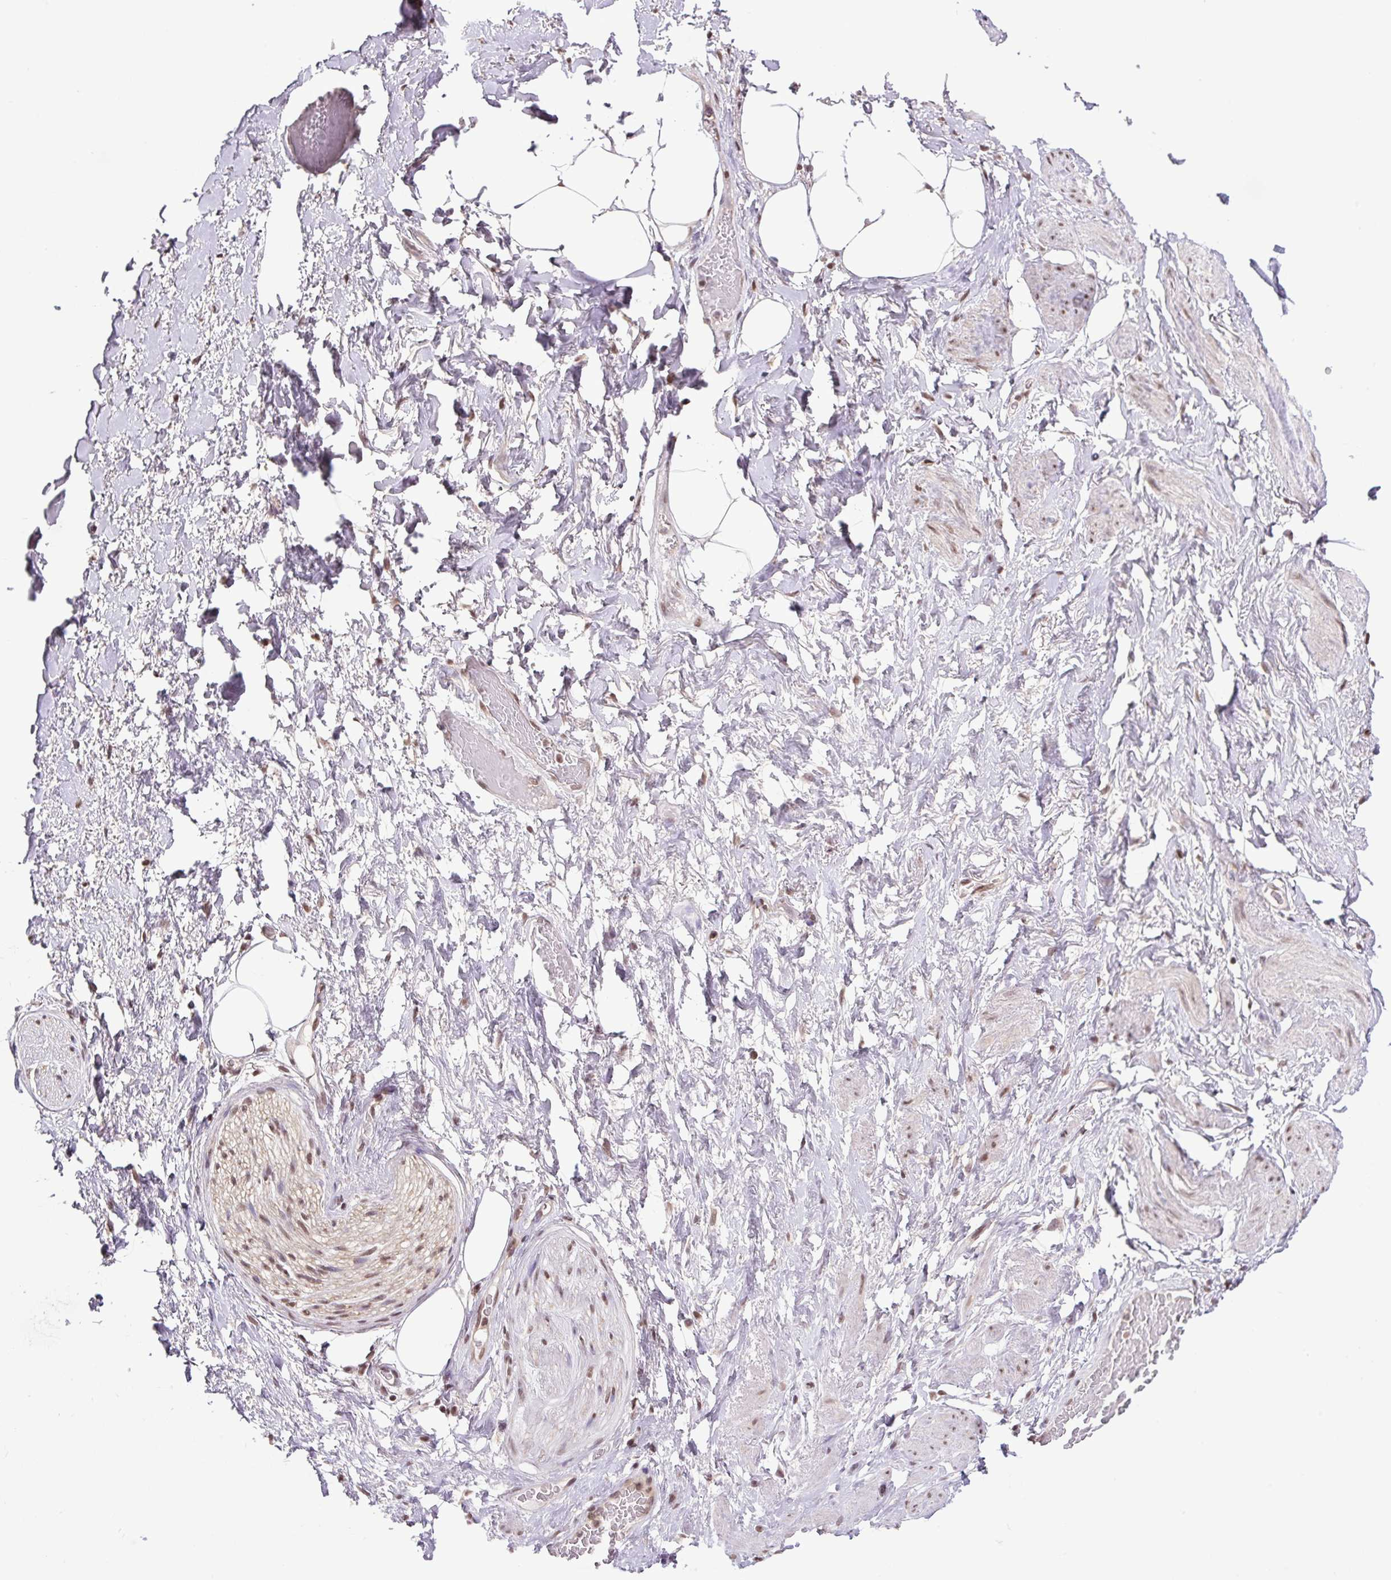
{"staining": {"intensity": "moderate", "quantity": "<25%", "location": "nuclear"}, "tissue": "adipose tissue", "cell_type": "Adipocytes", "image_type": "normal", "snomed": [{"axis": "morphology", "description": "Normal tissue, NOS"}, {"axis": "topography", "description": "Vagina"}, {"axis": "topography", "description": "Peripheral nerve tissue"}], "caption": "There is low levels of moderate nuclear expression in adipocytes of unremarkable adipose tissue, as demonstrated by immunohistochemical staining (brown color).", "gene": "SGTA", "patient": {"sex": "female", "age": 71}}